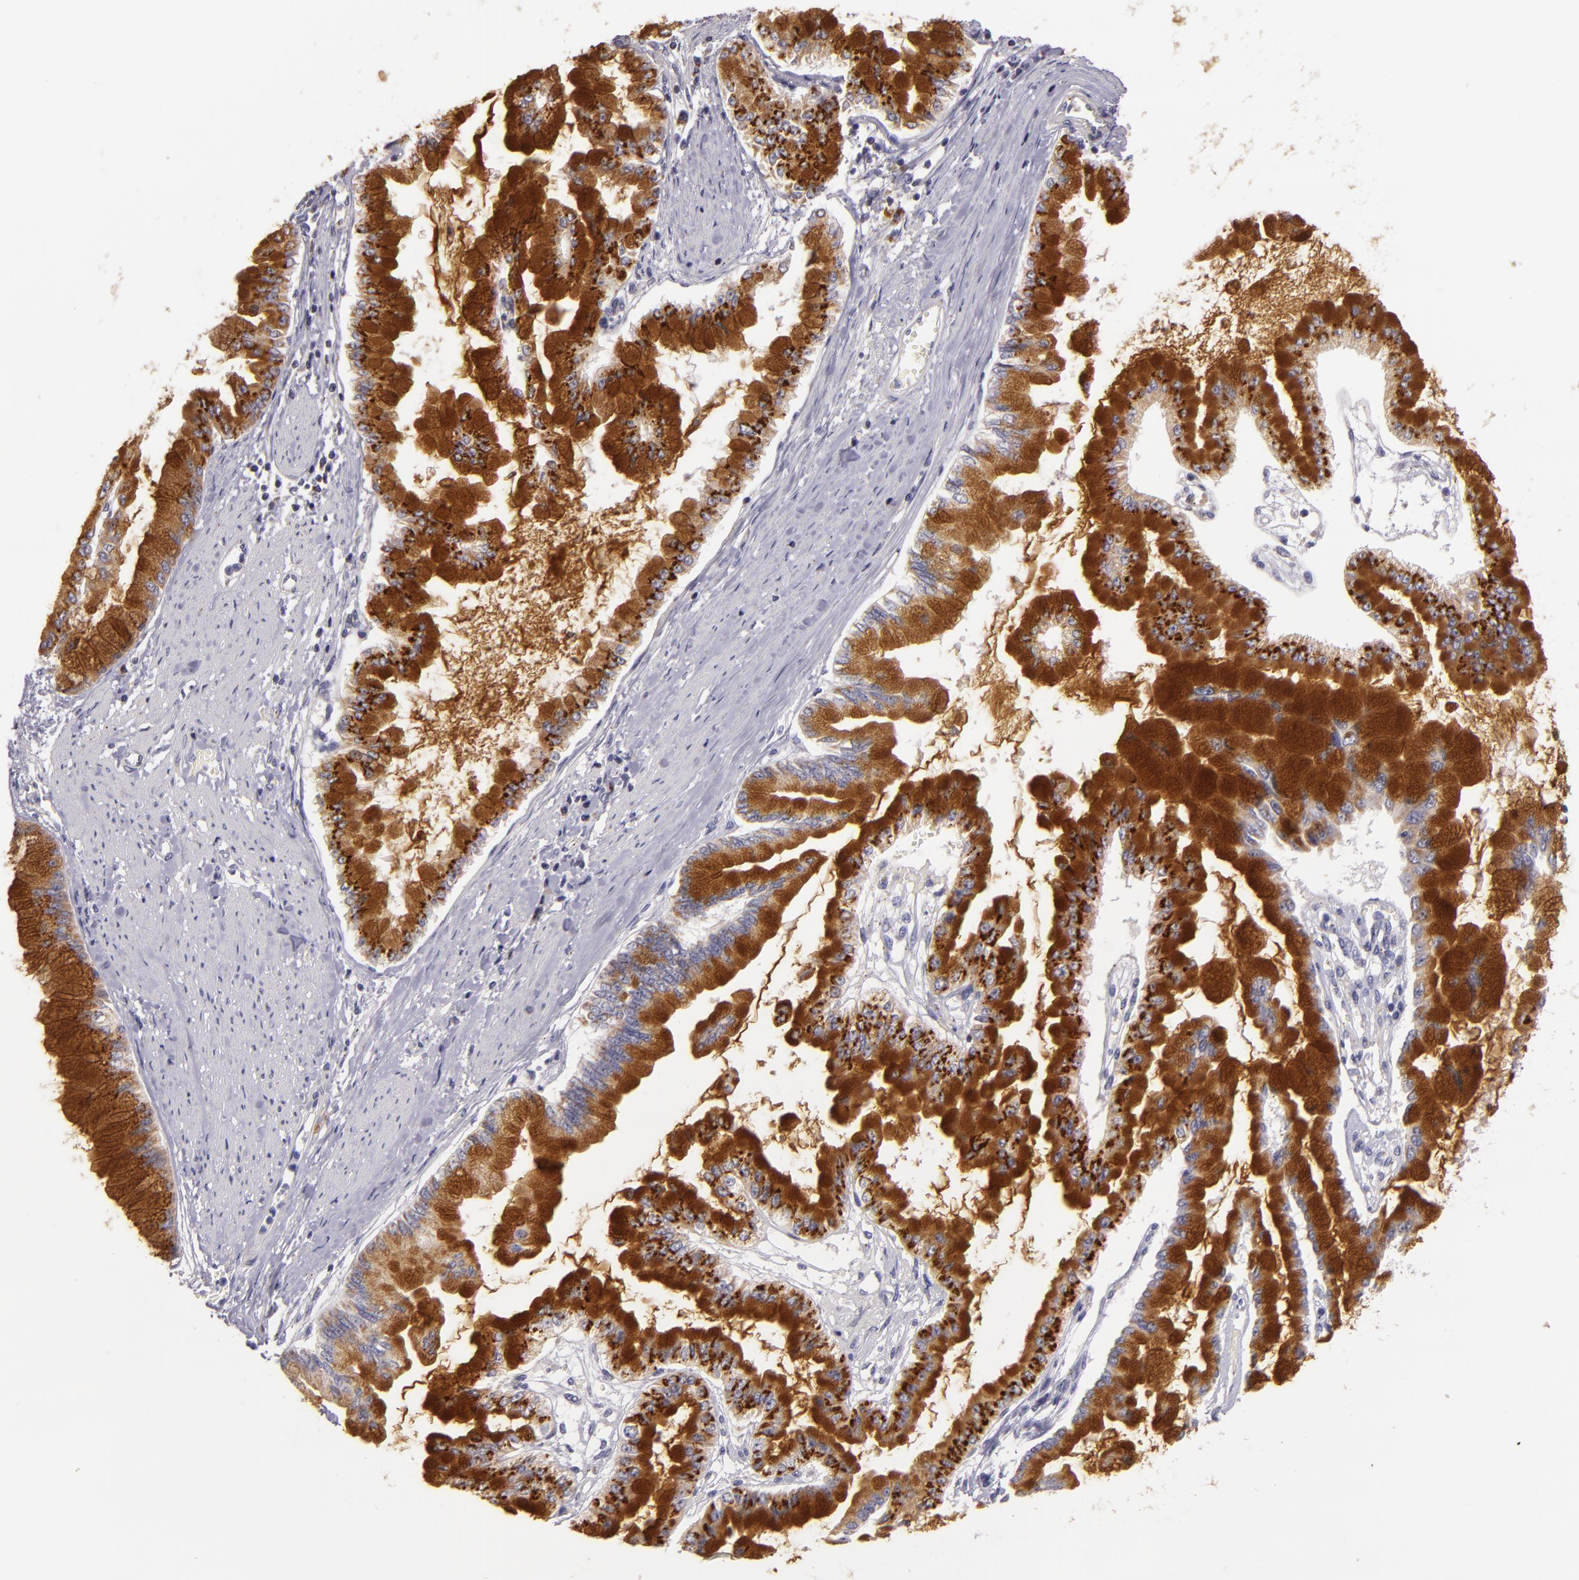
{"staining": {"intensity": "strong", "quantity": ">75%", "location": "cytoplasmic/membranous"}, "tissue": "liver cancer", "cell_type": "Tumor cells", "image_type": "cancer", "snomed": [{"axis": "morphology", "description": "Cholangiocarcinoma"}, {"axis": "topography", "description": "Liver"}], "caption": "Brown immunohistochemical staining in cholangiocarcinoma (liver) shows strong cytoplasmic/membranous positivity in approximately >75% of tumor cells. The protein is stained brown, and the nuclei are stained in blue (DAB IHC with brightfield microscopy, high magnification).", "gene": "CILK1", "patient": {"sex": "female", "age": 79}}